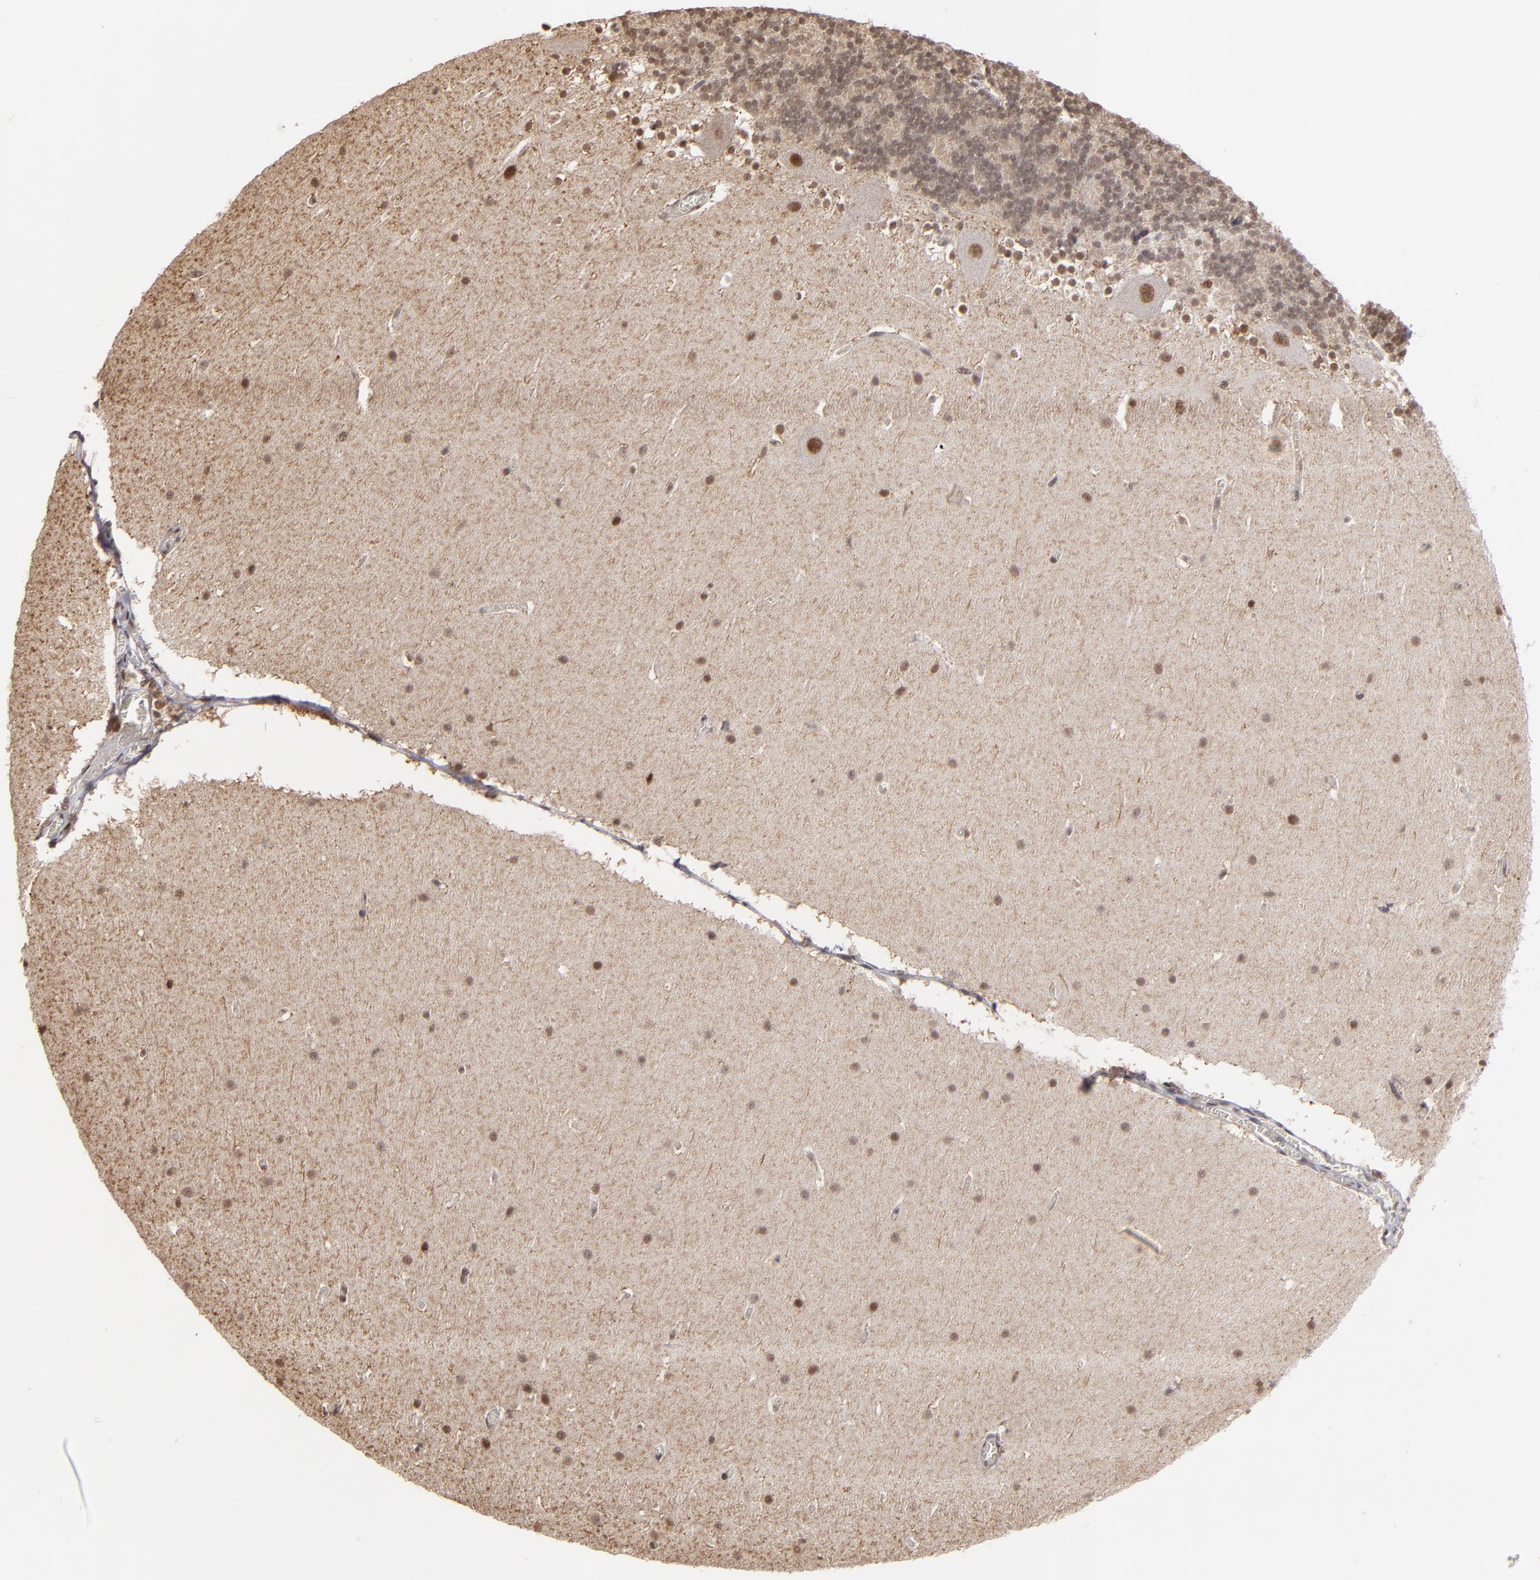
{"staining": {"intensity": "moderate", "quantity": ">75%", "location": "nuclear"}, "tissue": "cerebellum", "cell_type": "Cells in granular layer", "image_type": "normal", "snomed": [{"axis": "morphology", "description": "Normal tissue, NOS"}, {"axis": "topography", "description": "Cerebellum"}], "caption": "Protein expression analysis of unremarkable human cerebellum reveals moderate nuclear positivity in approximately >75% of cells in granular layer. The protein is shown in brown color, while the nuclei are stained blue.", "gene": "ZNF75A", "patient": {"sex": "female", "age": 19}}